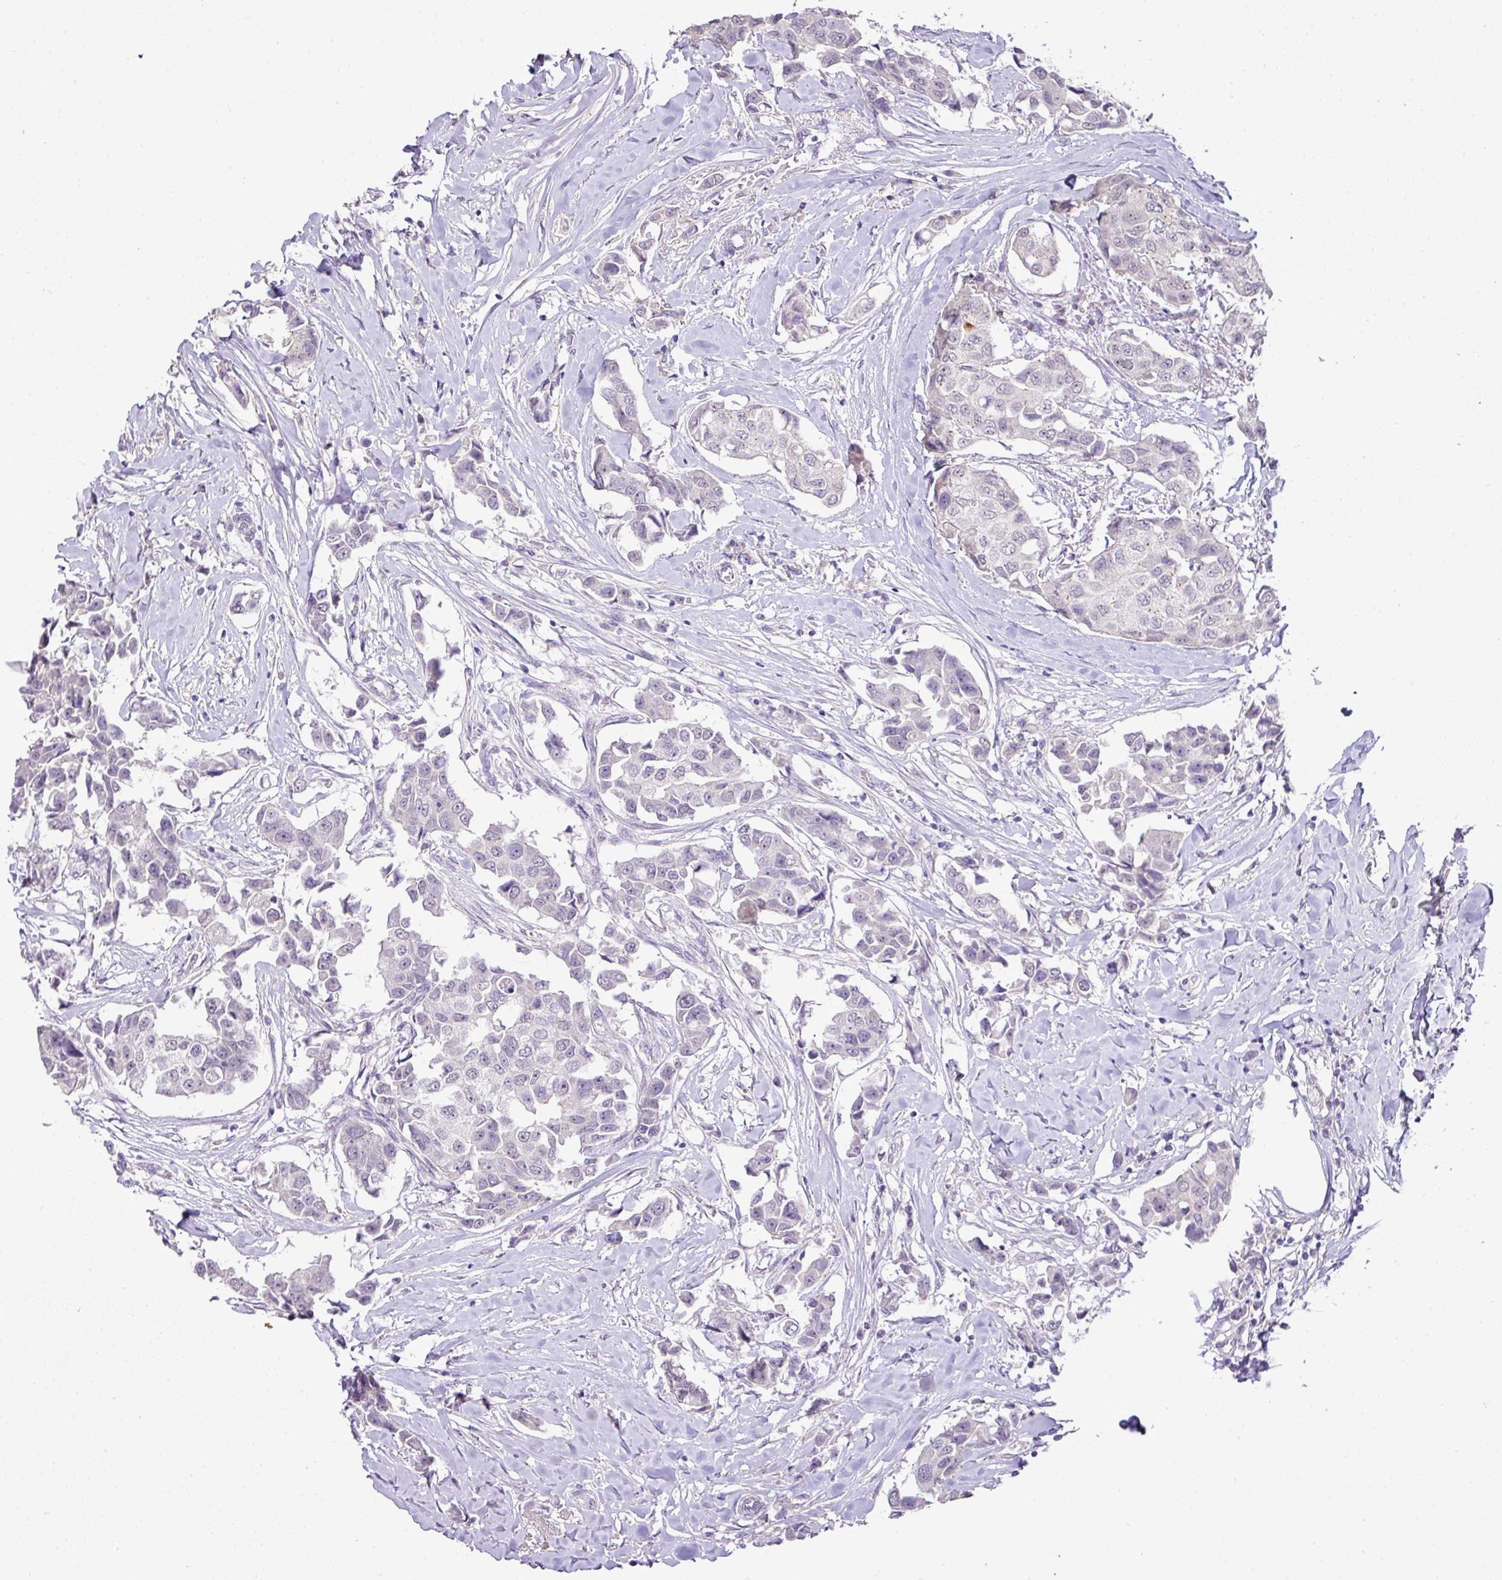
{"staining": {"intensity": "negative", "quantity": "none", "location": "none"}, "tissue": "breast cancer", "cell_type": "Tumor cells", "image_type": "cancer", "snomed": [{"axis": "morphology", "description": "Duct carcinoma"}, {"axis": "topography", "description": "Breast"}], "caption": "Tumor cells show no significant protein positivity in breast cancer. (Brightfield microscopy of DAB IHC at high magnification).", "gene": "DIP2A", "patient": {"sex": "female", "age": 80}}